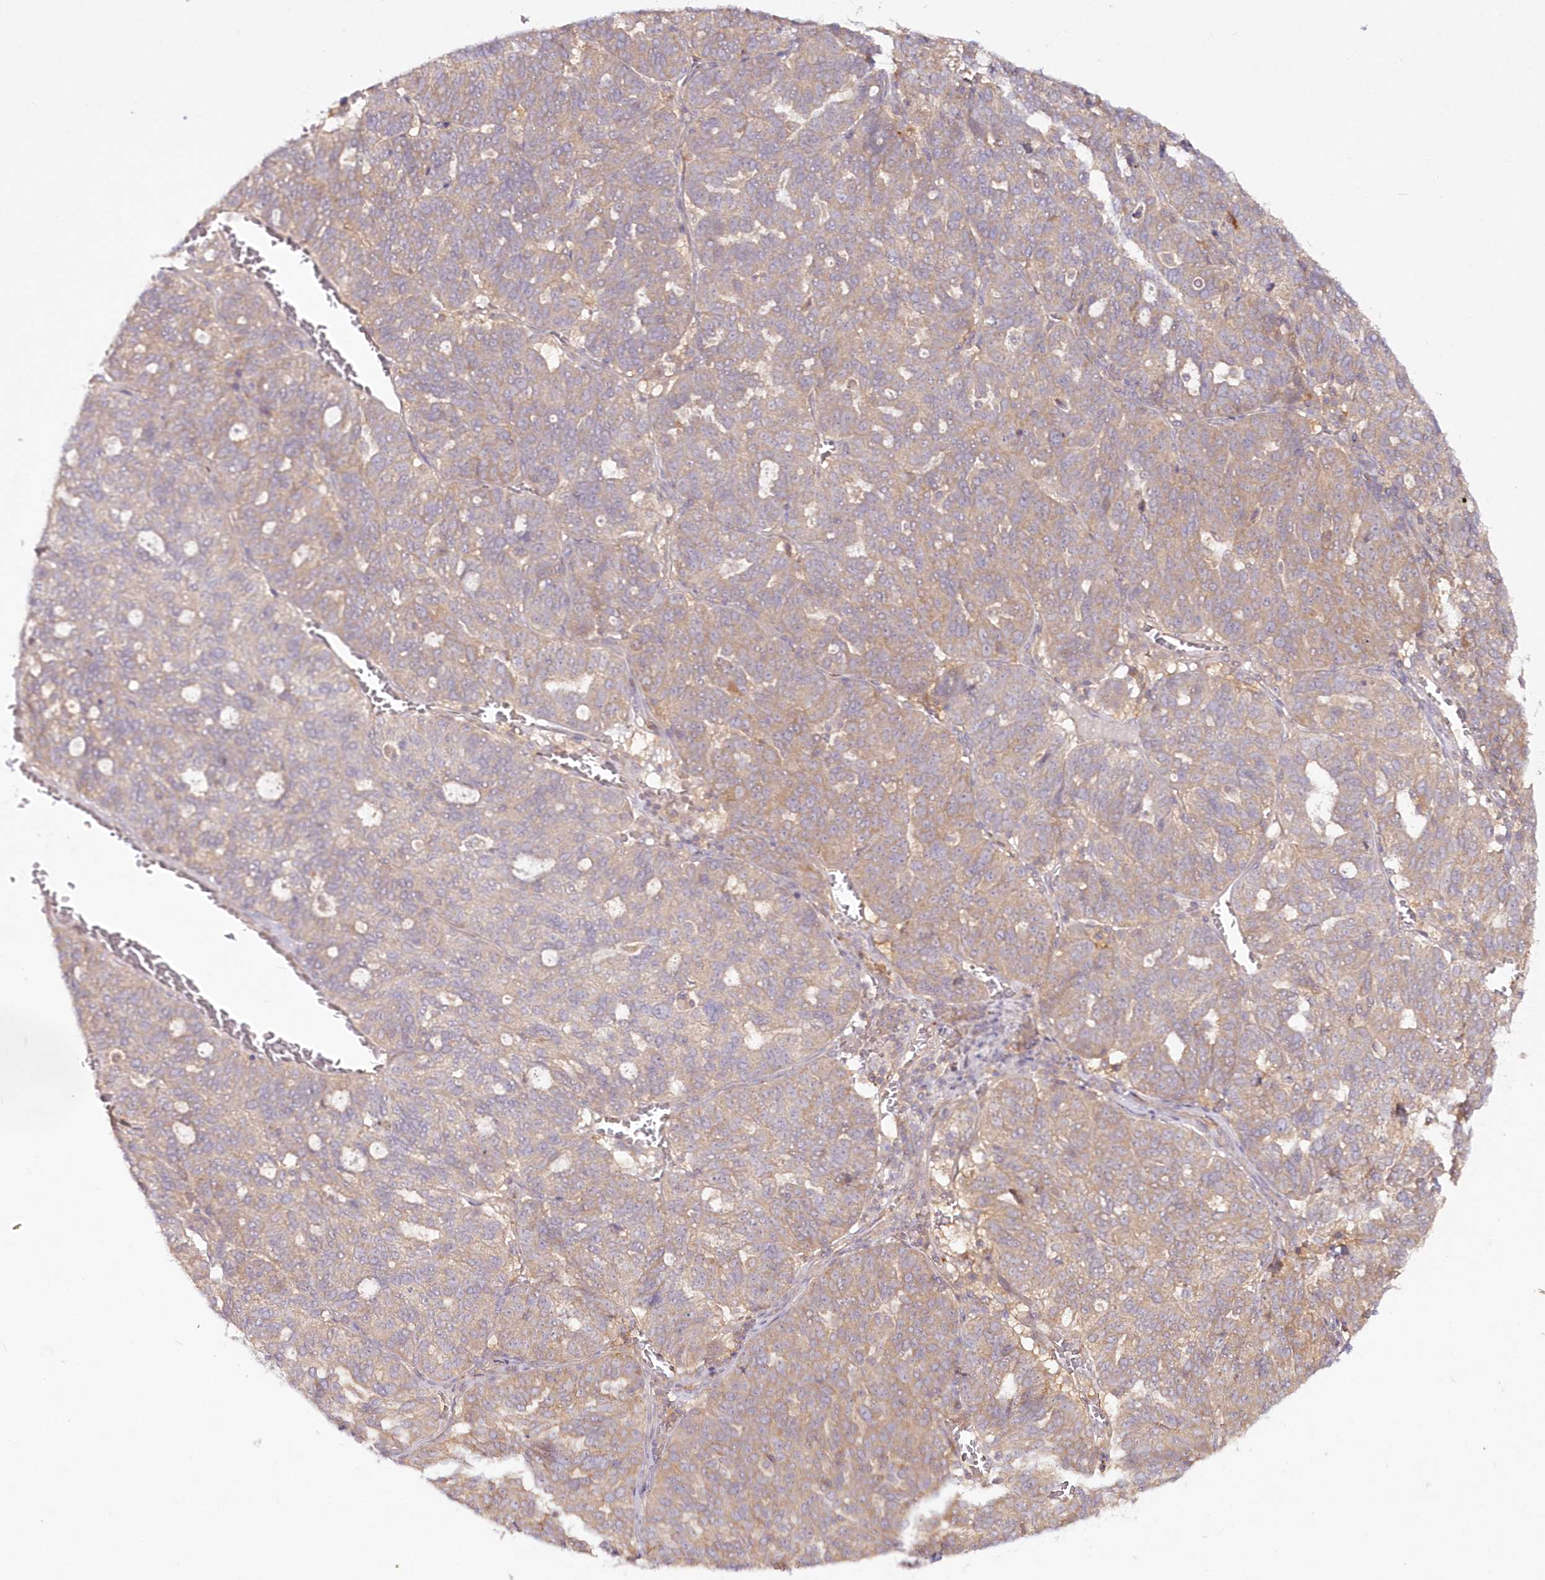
{"staining": {"intensity": "weak", "quantity": ">75%", "location": "cytoplasmic/membranous"}, "tissue": "ovarian cancer", "cell_type": "Tumor cells", "image_type": "cancer", "snomed": [{"axis": "morphology", "description": "Cystadenocarcinoma, serous, NOS"}, {"axis": "topography", "description": "Ovary"}], "caption": "IHC histopathology image of human ovarian cancer (serous cystadenocarcinoma) stained for a protein (brown), which demonstrates low levels of weak cytoplasmic/membranous positivity in about >75% of tumor cells.", "gene": "IPMK", "patient": {"sex": "female", "age": 59}}